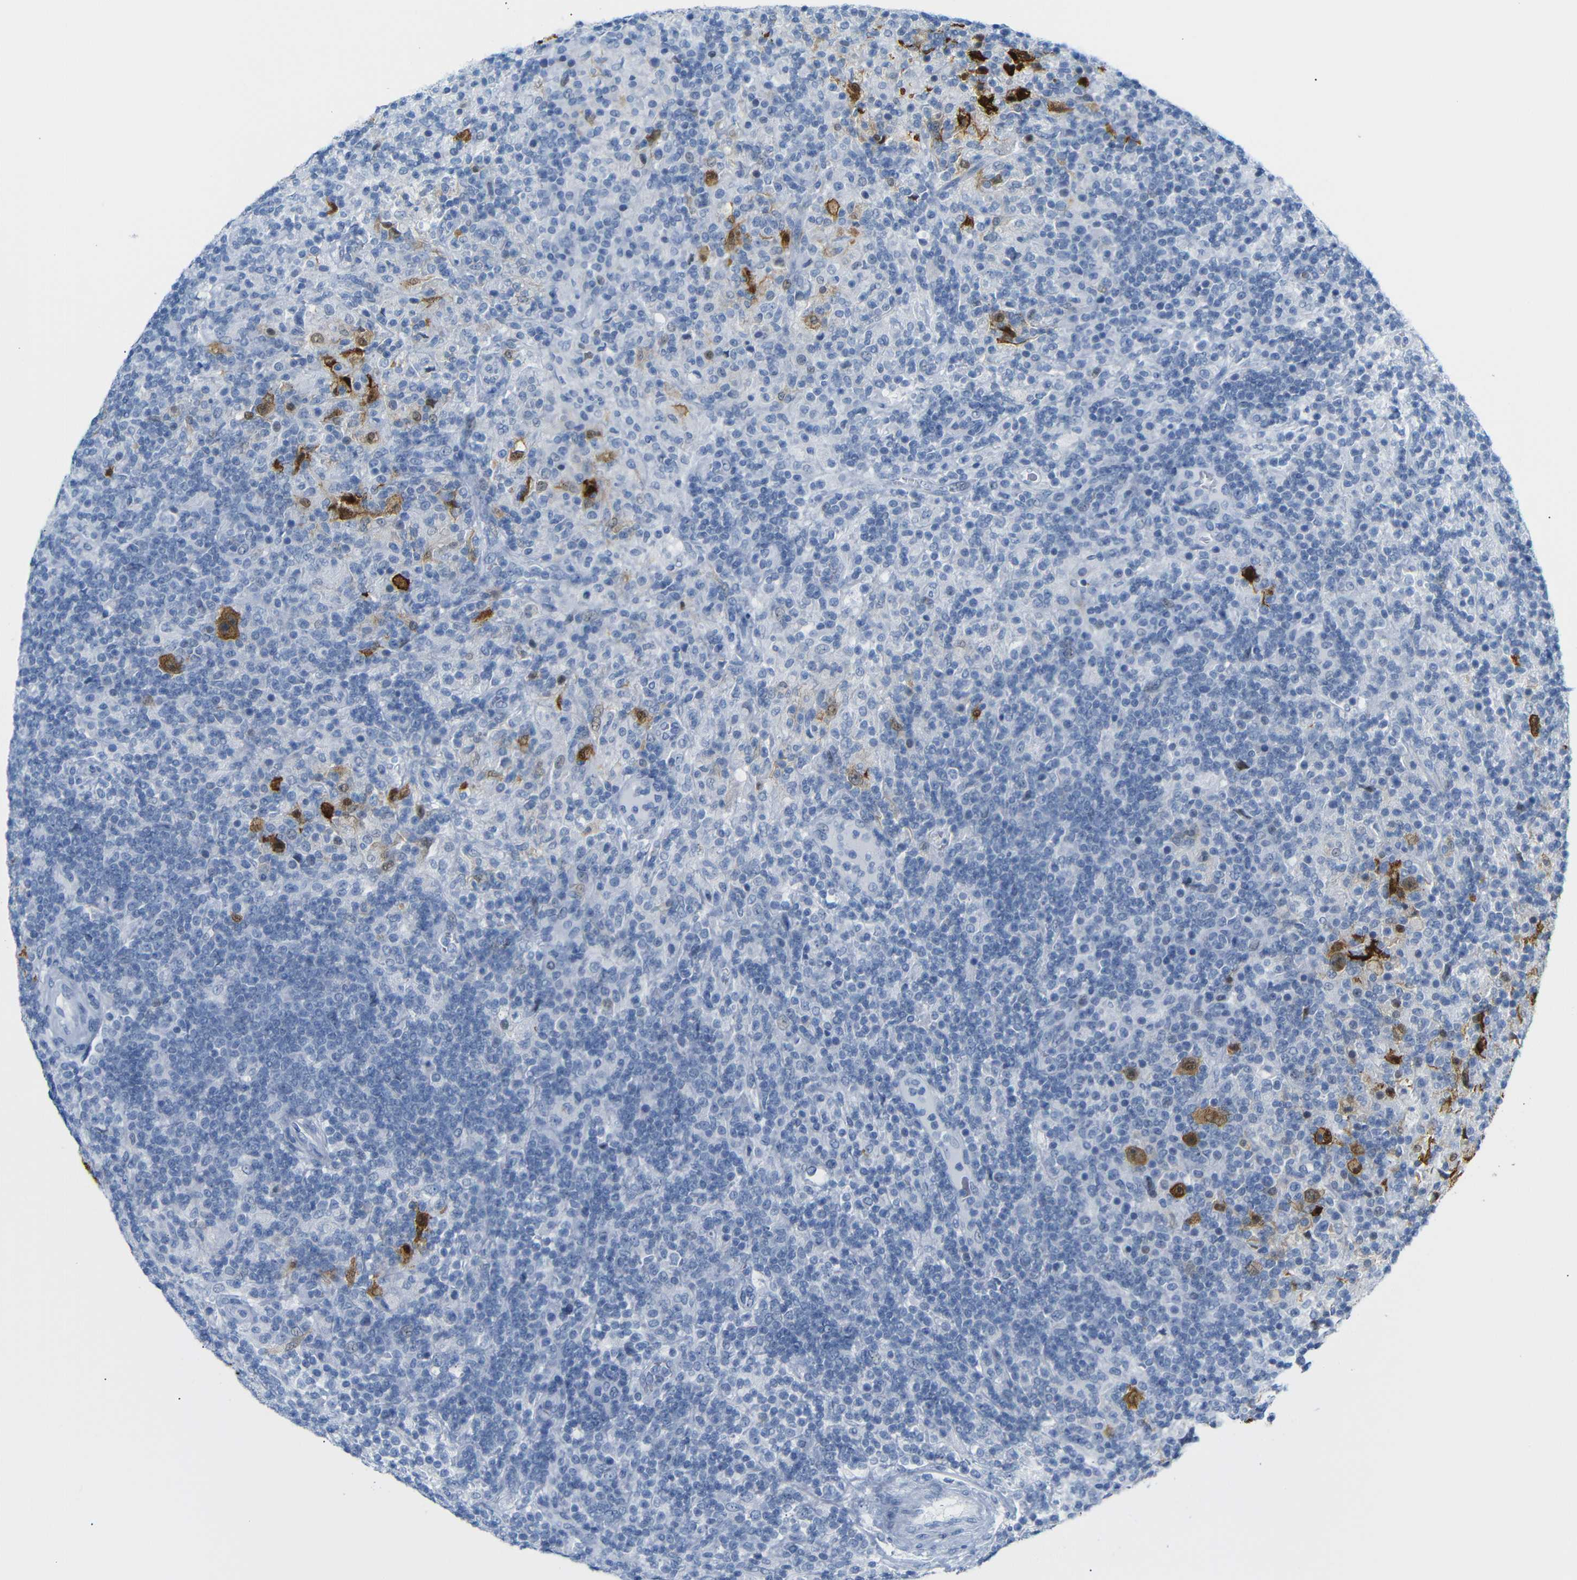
{"staining": {"intensity": "strong", "quantity": ">75%", "location": "cytoplasmic/membranous"}, "tissue": "lymphoma", "cell_type": "Tumor cells", "image_type": "cancer", "snomed": [{"axis": "morphology", "description": "Hodgkin's disease, NOS"}, {"axis": "topography", "description": "Lymph node"}], "caption": "Hodgkin's disease stained with DAB (3,3'-diaminobenzidine) immunohistochemistry (IHC) shows high levels of strong cytoplasmic/membranous staining in approximately >75% of tumor cells. The staining was performed using DAB to visualize the protein expression in brown, while the nuclei were stained in blue with hematoxylin (Magnification: 20x).", "gene": "MT1A", "patient": {"sex": "male", "age": 70}}